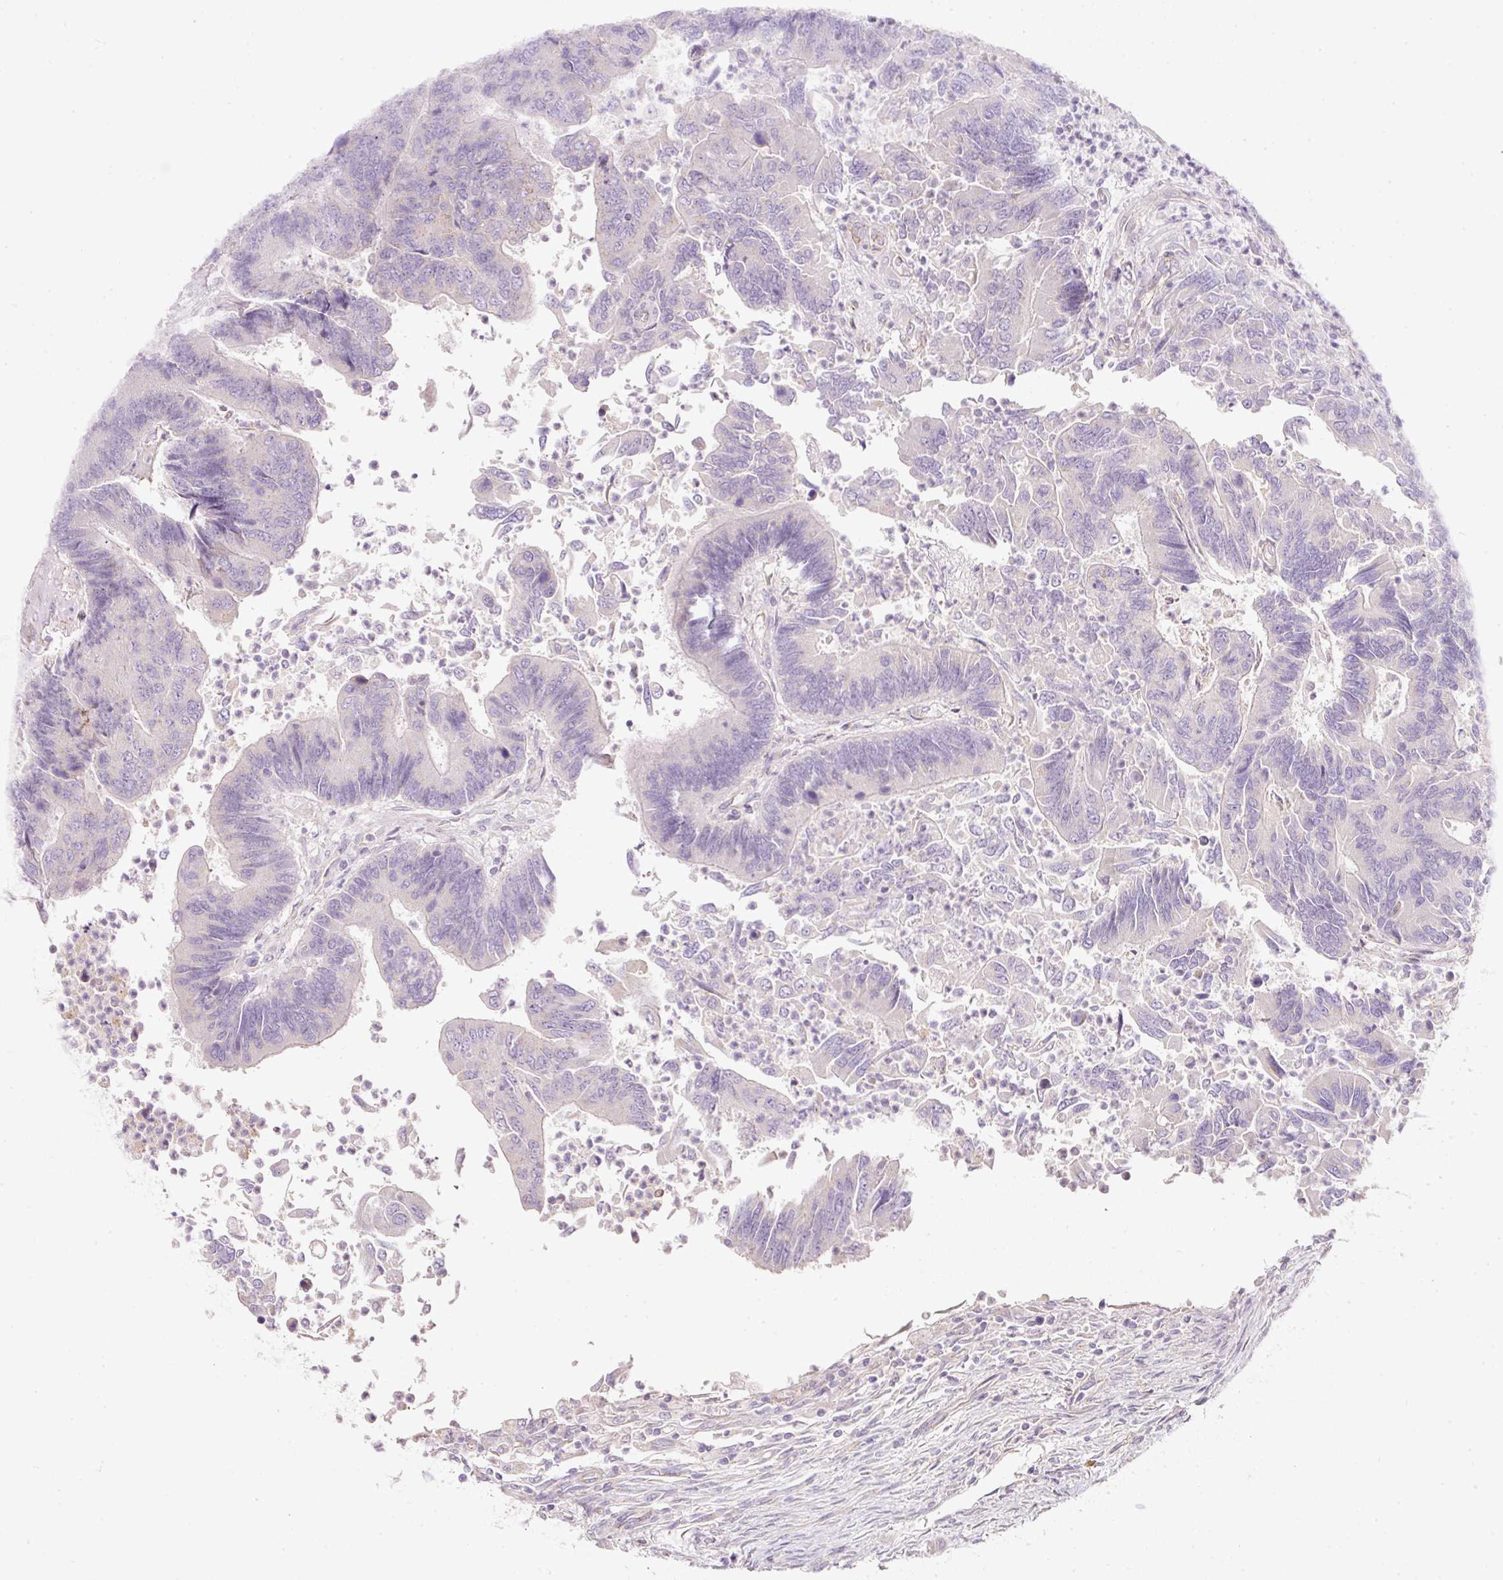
{"staining": {"intensity": "negative", "quantity": "none", "location": "none"}, "tissue": "colorectal cancer", "cell_type": "Tumor cells", "image_type": "cancer", "snomed": [{"axis": "morphology", "description": "Adenocarcinoma, NOS"}, {"axis": "topography", "description": "Colon"}], "caption": "DAB immunohistochemical staining of human colorectal cancer (adenocarcinoma) reveals no significant positivity in tumor cells. Brightfield microscopy of immunohistochemistry (IHC) stained with DAB (3,3'-diaminobenzidine) (brown) and hematoxylin (blue), captured at high magnification.", "gene": "NBPF11", "patient": {"sex": "female", "age": 67}}